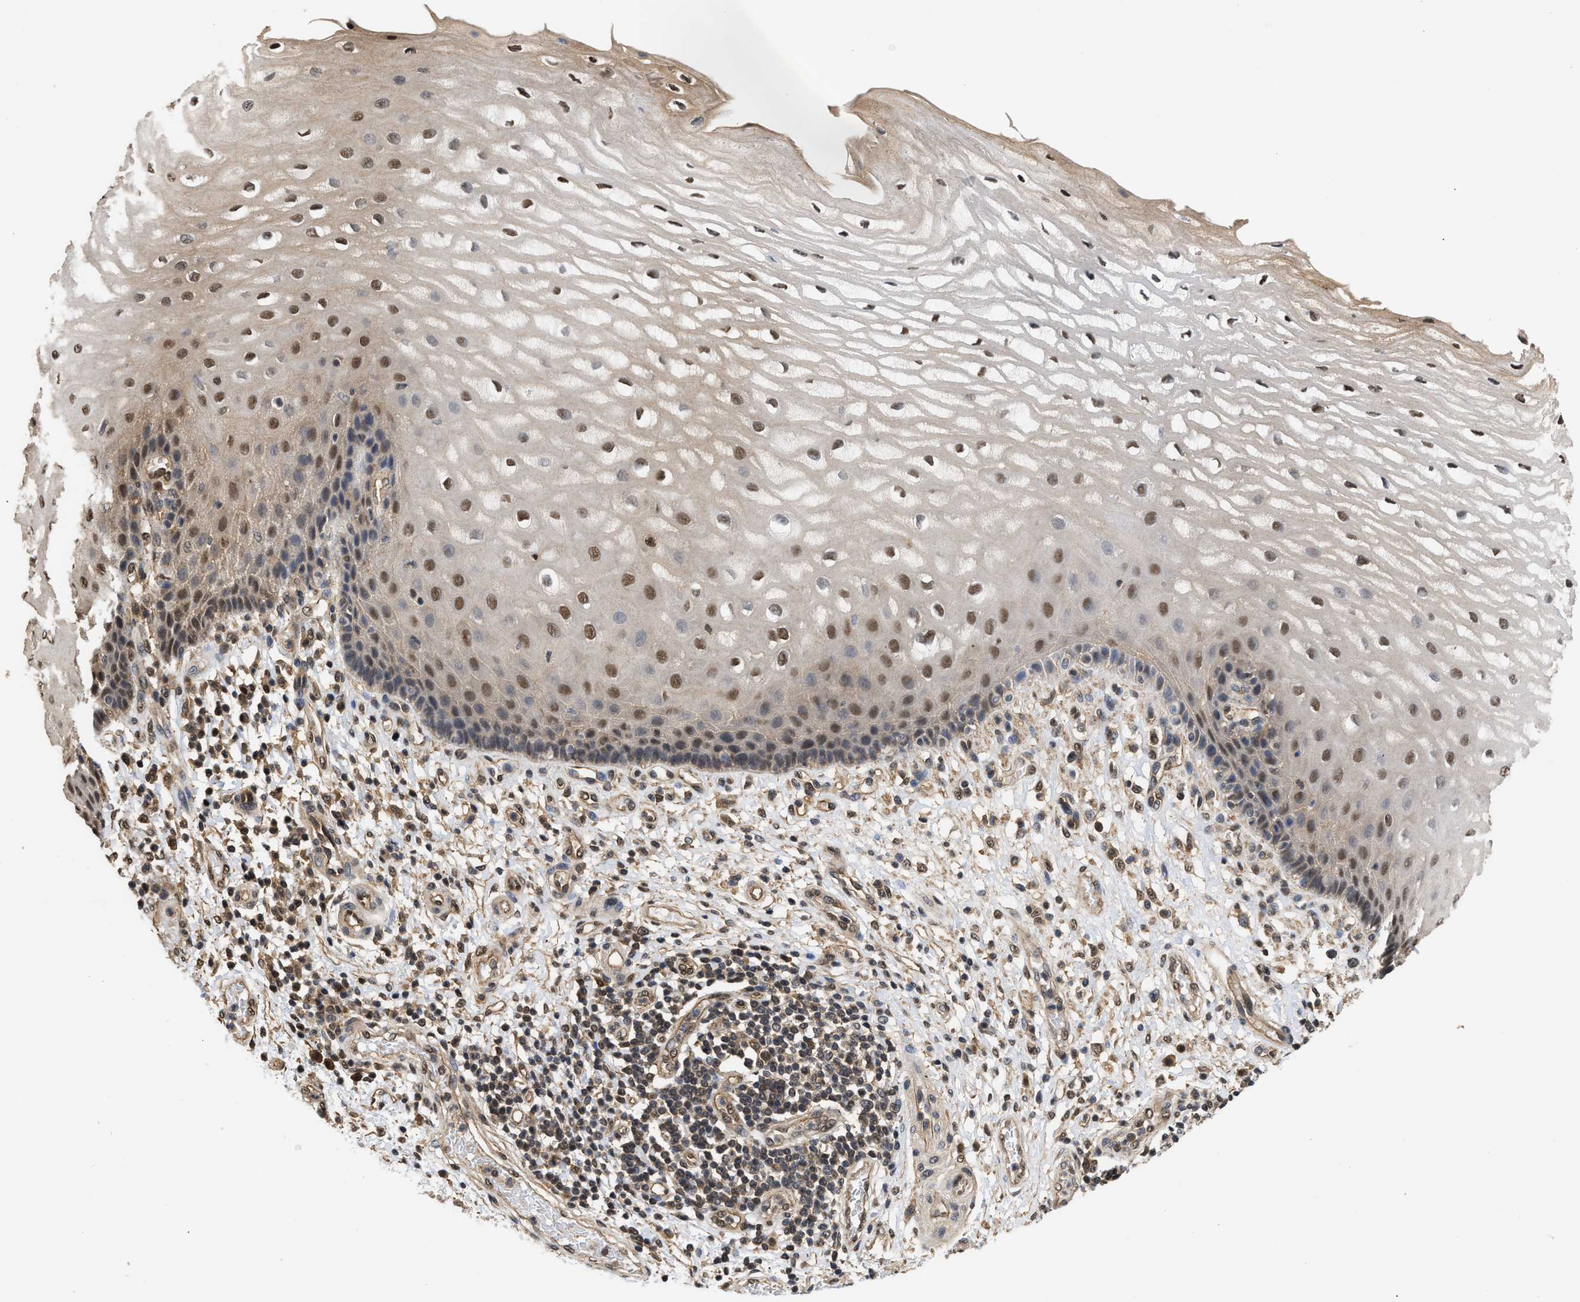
{"staining": {"intensity": "moderate", "quantity": "25%-75%", "location": "nuclear"}, "tissue": "esophagus", "cell_type": "Squamous epithelial cells", "image_type": "normal", "snomed": [{"axis": "morphology", "description": "Normal tissue, NOS"}, {"axis": "topography", "description": "Esophagus"}], "caption": "This image demonstrates IHC staining of unremarkable human esophagus, with medium moderate nuclear staining in approximately 25%-75% of squamous epithelial cells.", "gene": "SCAI", "patient": {"sex": "male", "age": 54}}